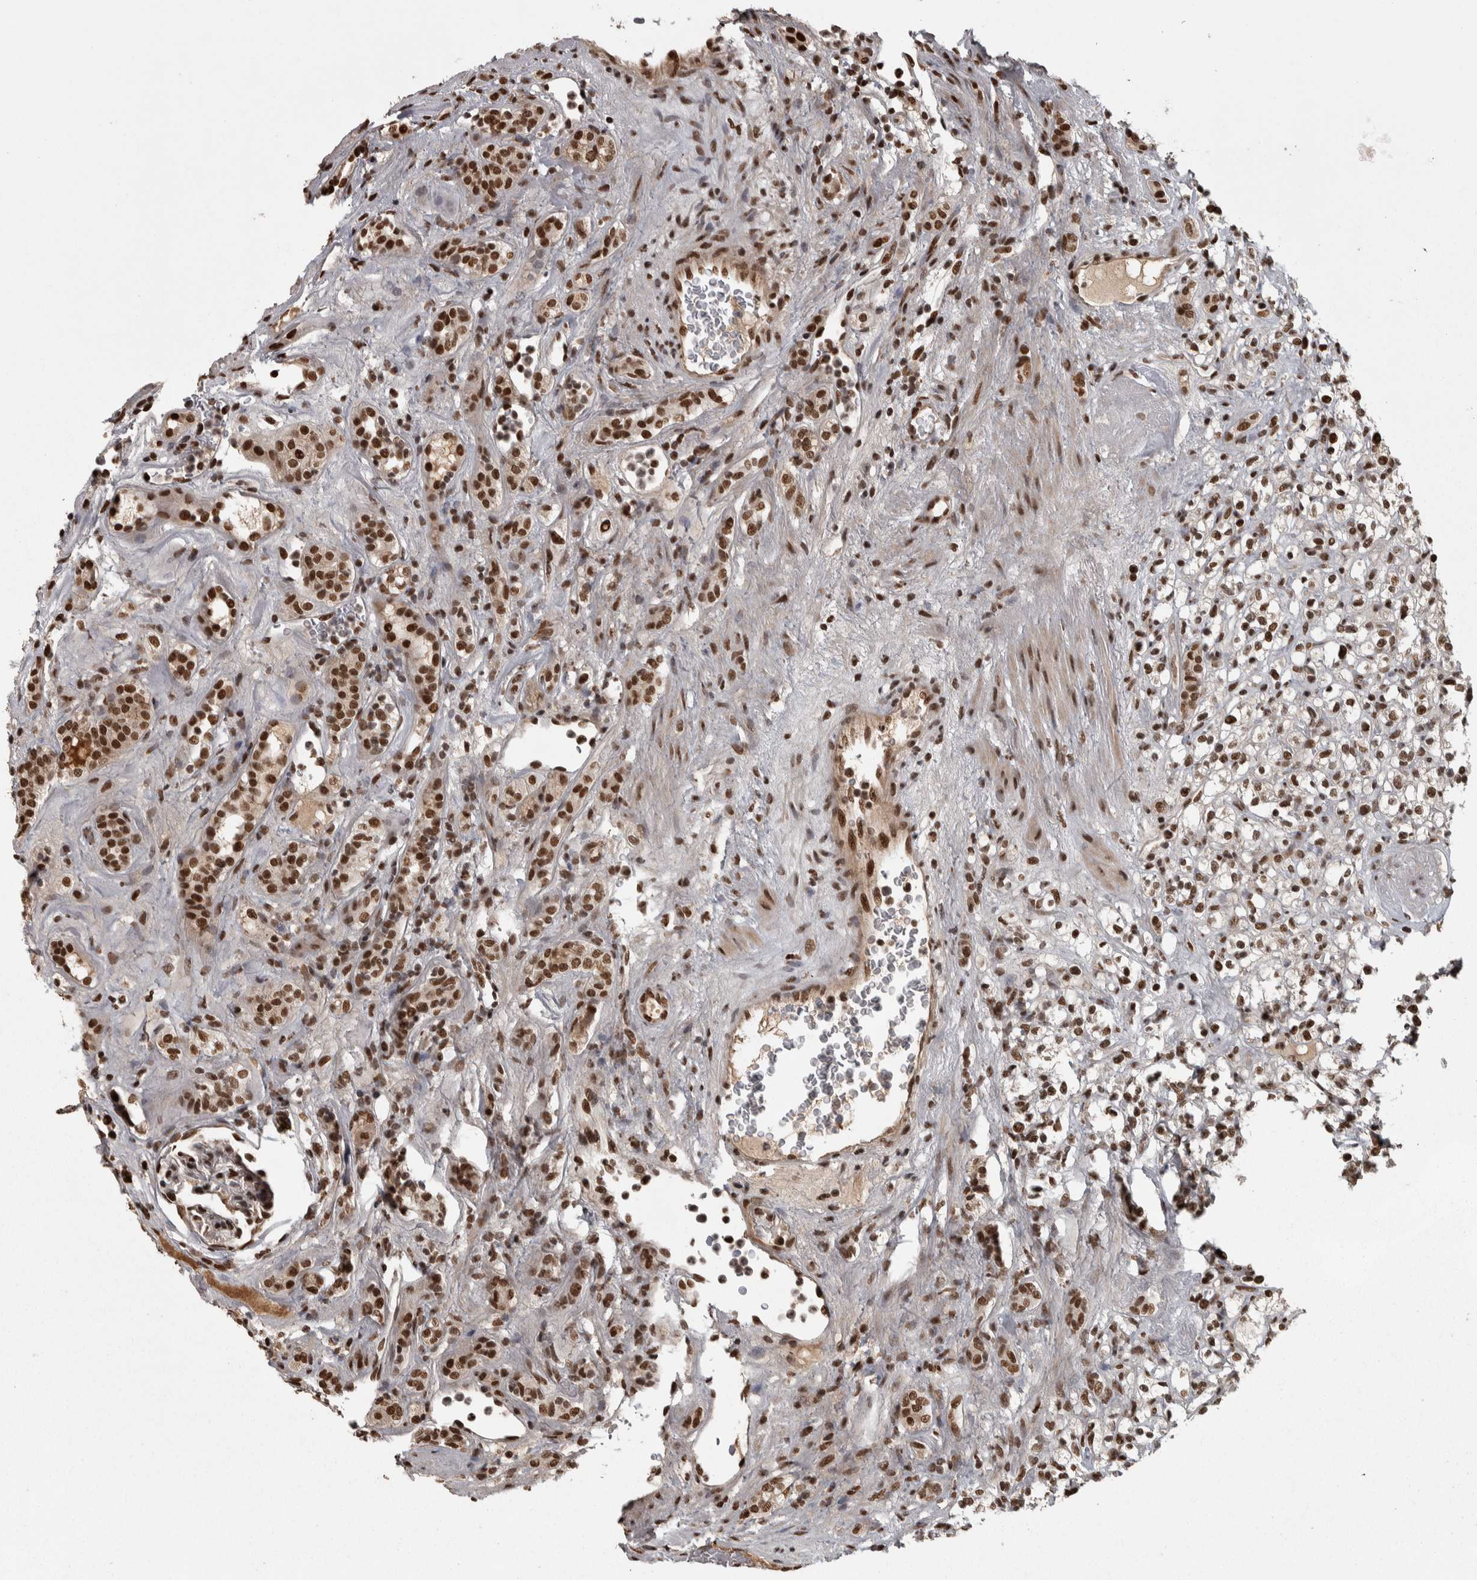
{"staining": {"intensity": "moderate", "quantity": ">75%", "location": "nuclear"}, "tissue": "renal cancer", "cell_type": "Tumor cells", "image_type": "cancer", "snomed": [{"axis": "morphology", "description": "Normal tissue, NOS"}, {"axis": "morphology", "description": "Adenocarcinoma, NOS"}, {"axis": "topography", "description": "Kidney"}], "caption": "DAB (3,3'-diaminobenzidine) immunohistochemical staining of renal adenocarcinoma exhibits moderate nuclear protein expression in approximately >75% of tumor cells. The protein is shown in brown color, while the nuclei are stained blue.", "gene": "ZFHX4", "patient": {"sex": "female", "age": 72}}